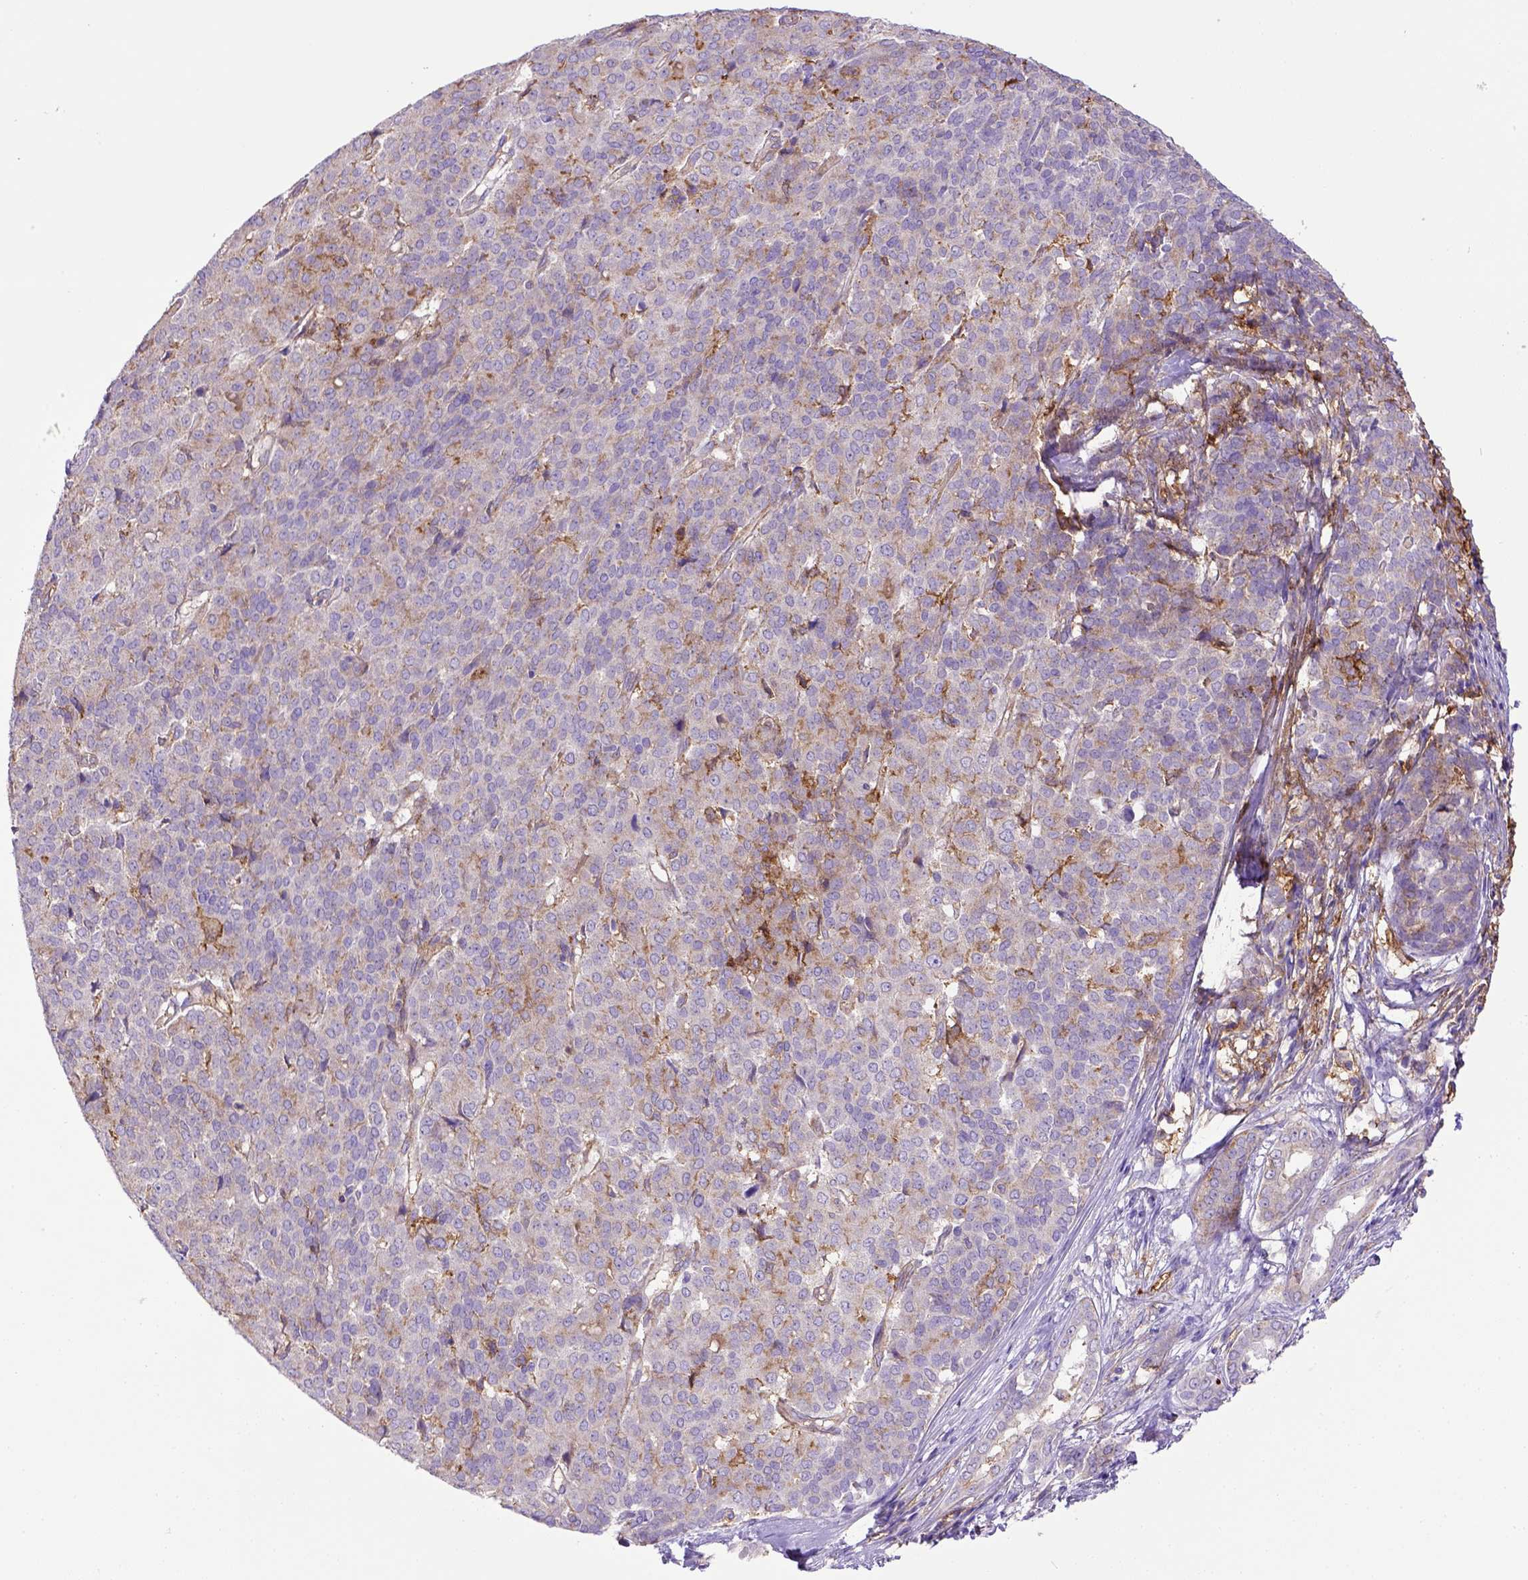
{"staining": {"intensity": "weak", "quantity": "<25%", "location": "cytoplasmic/membranous"}, "tissue": "liver cancer", "cell_type": "Tumor cells", "image_type": "cancer", "snomed": [{"axis": "morphology", "description": "Cholangiocarcinoma"}, {"axis": "topography", "description": "Liver"}], "caption": "This is an immunohistochemistry image of human cholangiocarcinoma (liver). There is no staining in tumor cells.", "gene": "CD40", "patient": {"sex": "female", "age": 47}}